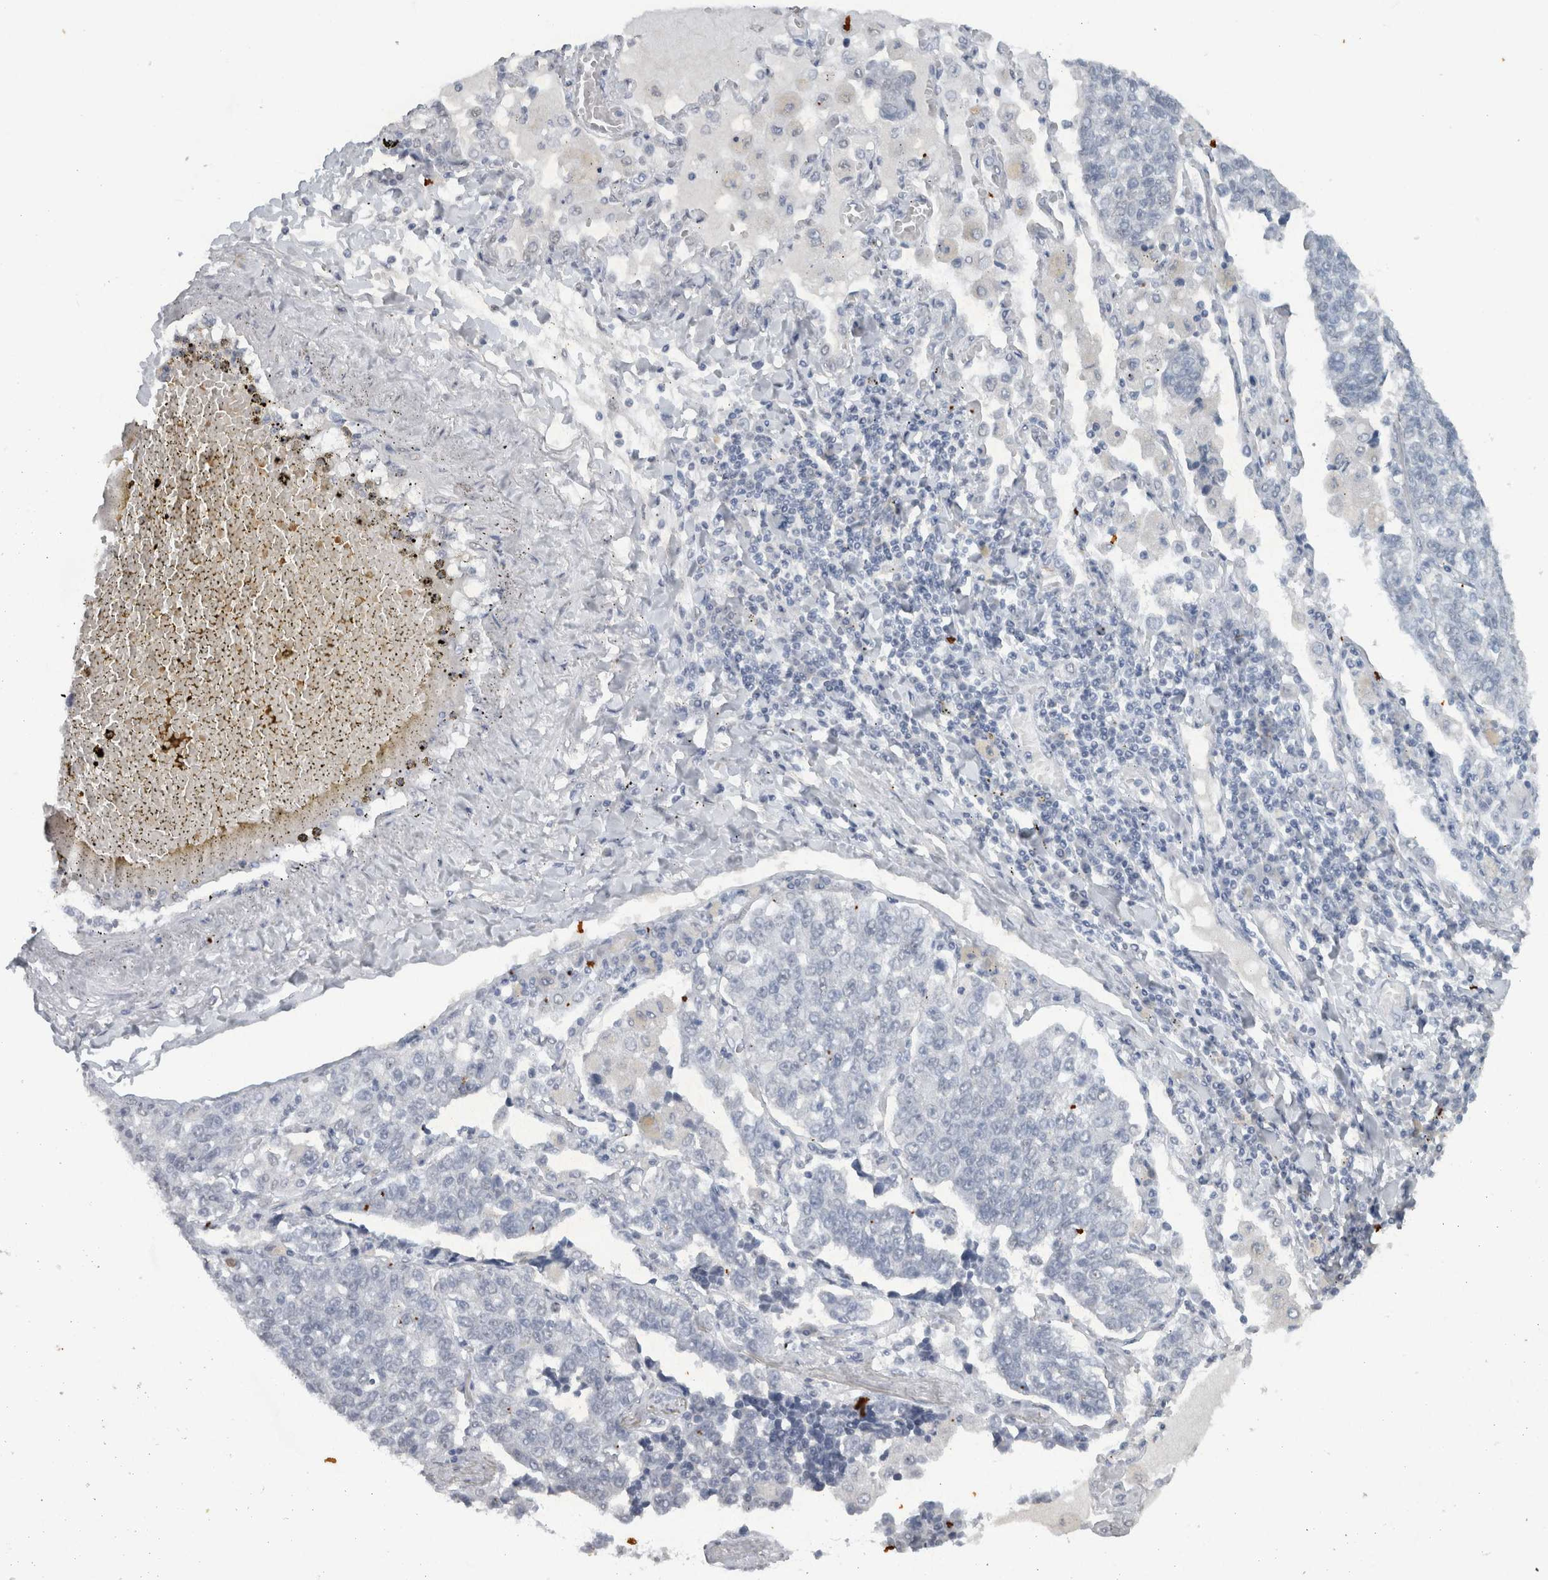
{"staining": {"intensity": "negative", "quantity": "none", "location": "none"}, "tissue": "lung cancer", "cell_type": "Tumor cells", "image_type": "cancer", "snomed": [{"axis": "morphology", "description": "Adenocarcinoma, NOS"}, {"axis": "topography", "description": "Lung"}], "caption": "Image shows no protein positivity in tumor cells of lung cancer (adenocarcinoma) tissue.", "gene": "HAND2", "patient": {"sex": "male", "age": 49}}